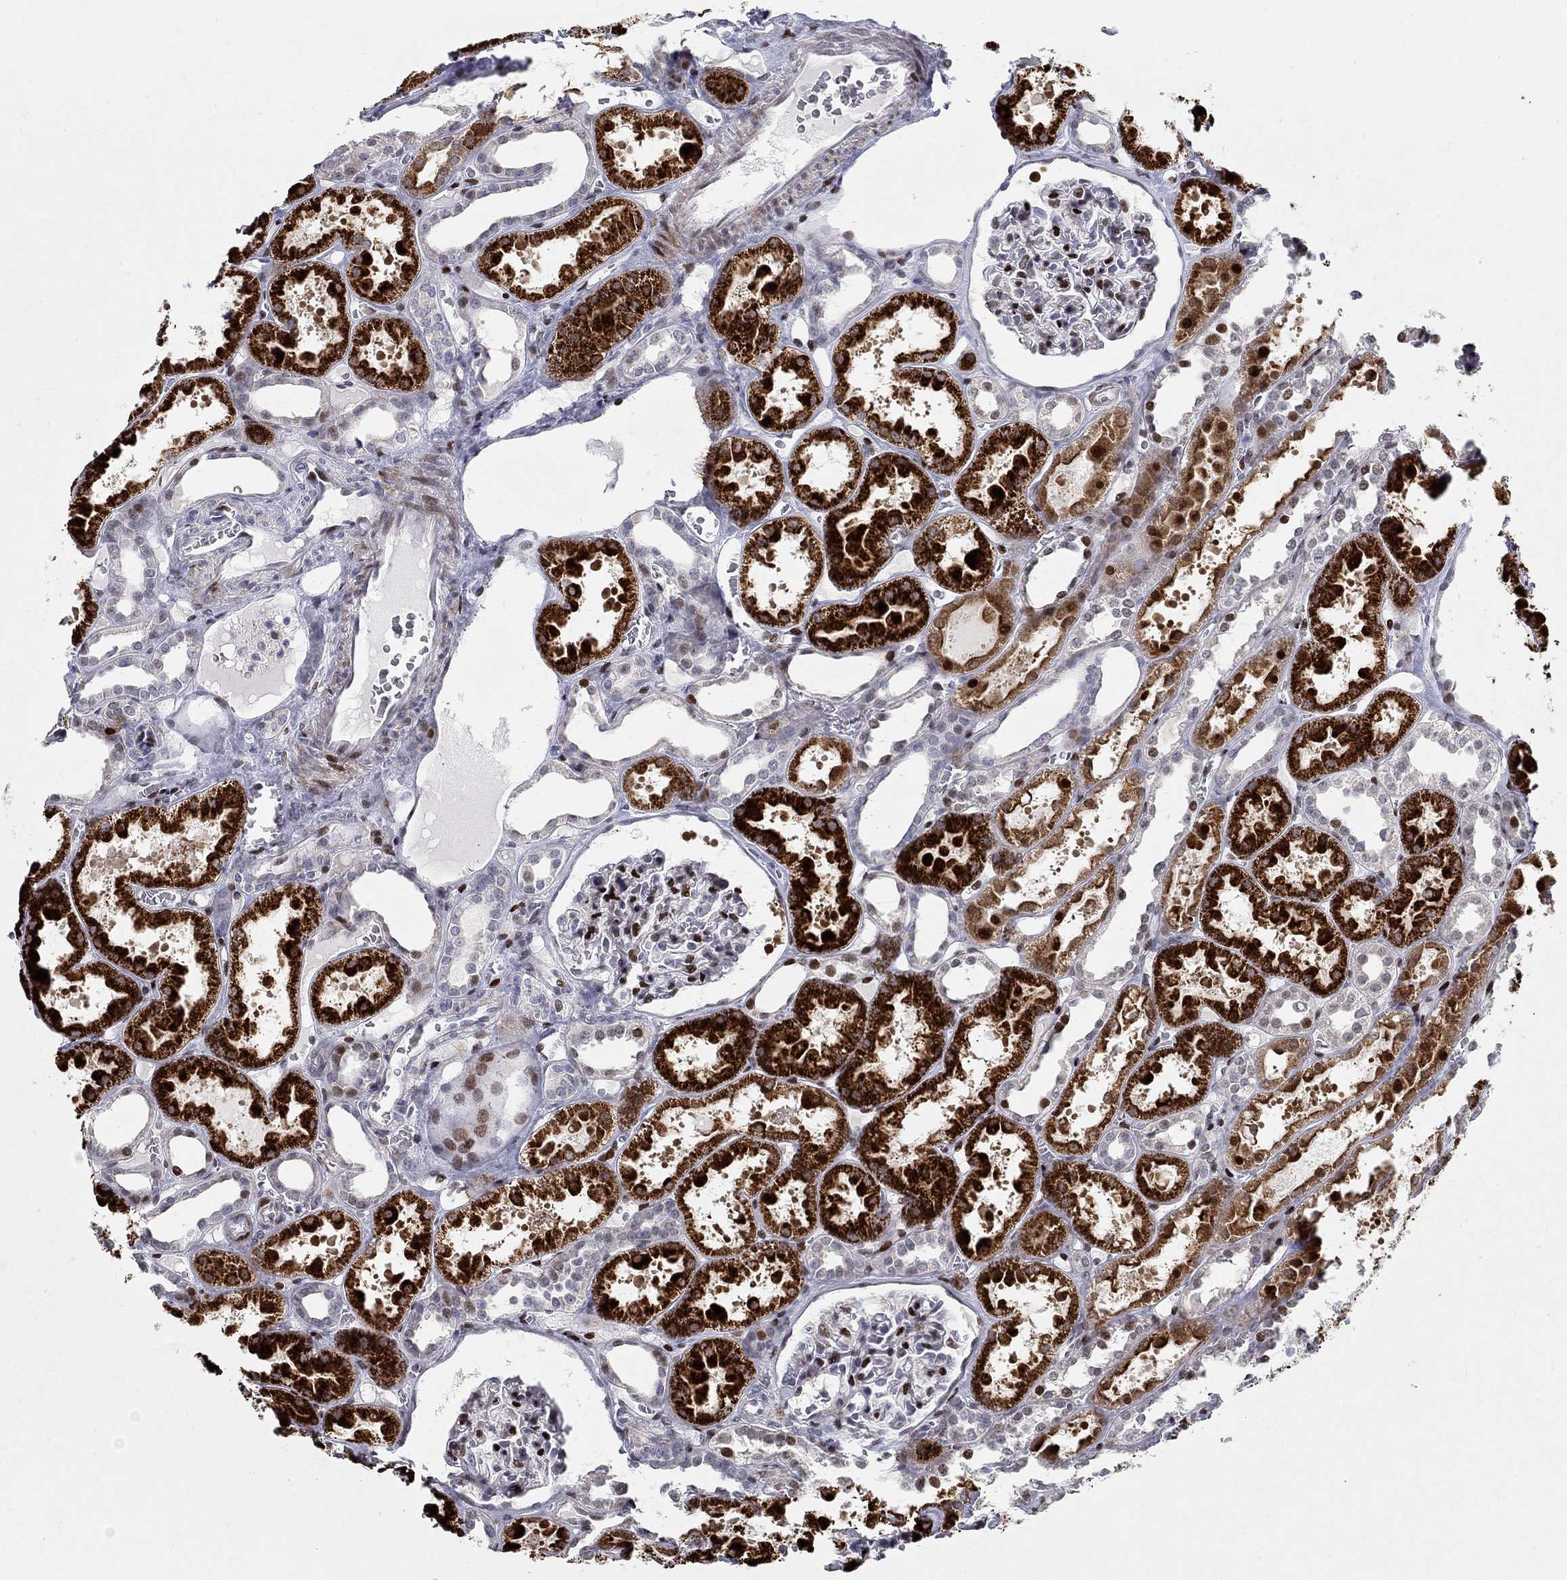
{"staining": {"intensity": "strong", "quantity": "<25%", "location": "nuclear"}, "tissue": "kidney", "cell_type": "Cells in glomeruli", "image_type": "normal", "snomed": [{"axis": "morphology", "description": "Normal tissue, NOS"}, {"axis": "topography", "description": "Kidney"}], "caption": "Immunohistochemistry (IHC) image of benign kidney: human kidney stained using immunohistochemistry (IHC) shows medium levels of strong protein expression localized specifically in the nuclear of cells in glomeruli, appearing as a nuclear brown color.", "gene": "RAPGEF5", "patient": {"sex": "female", "age": 41}}